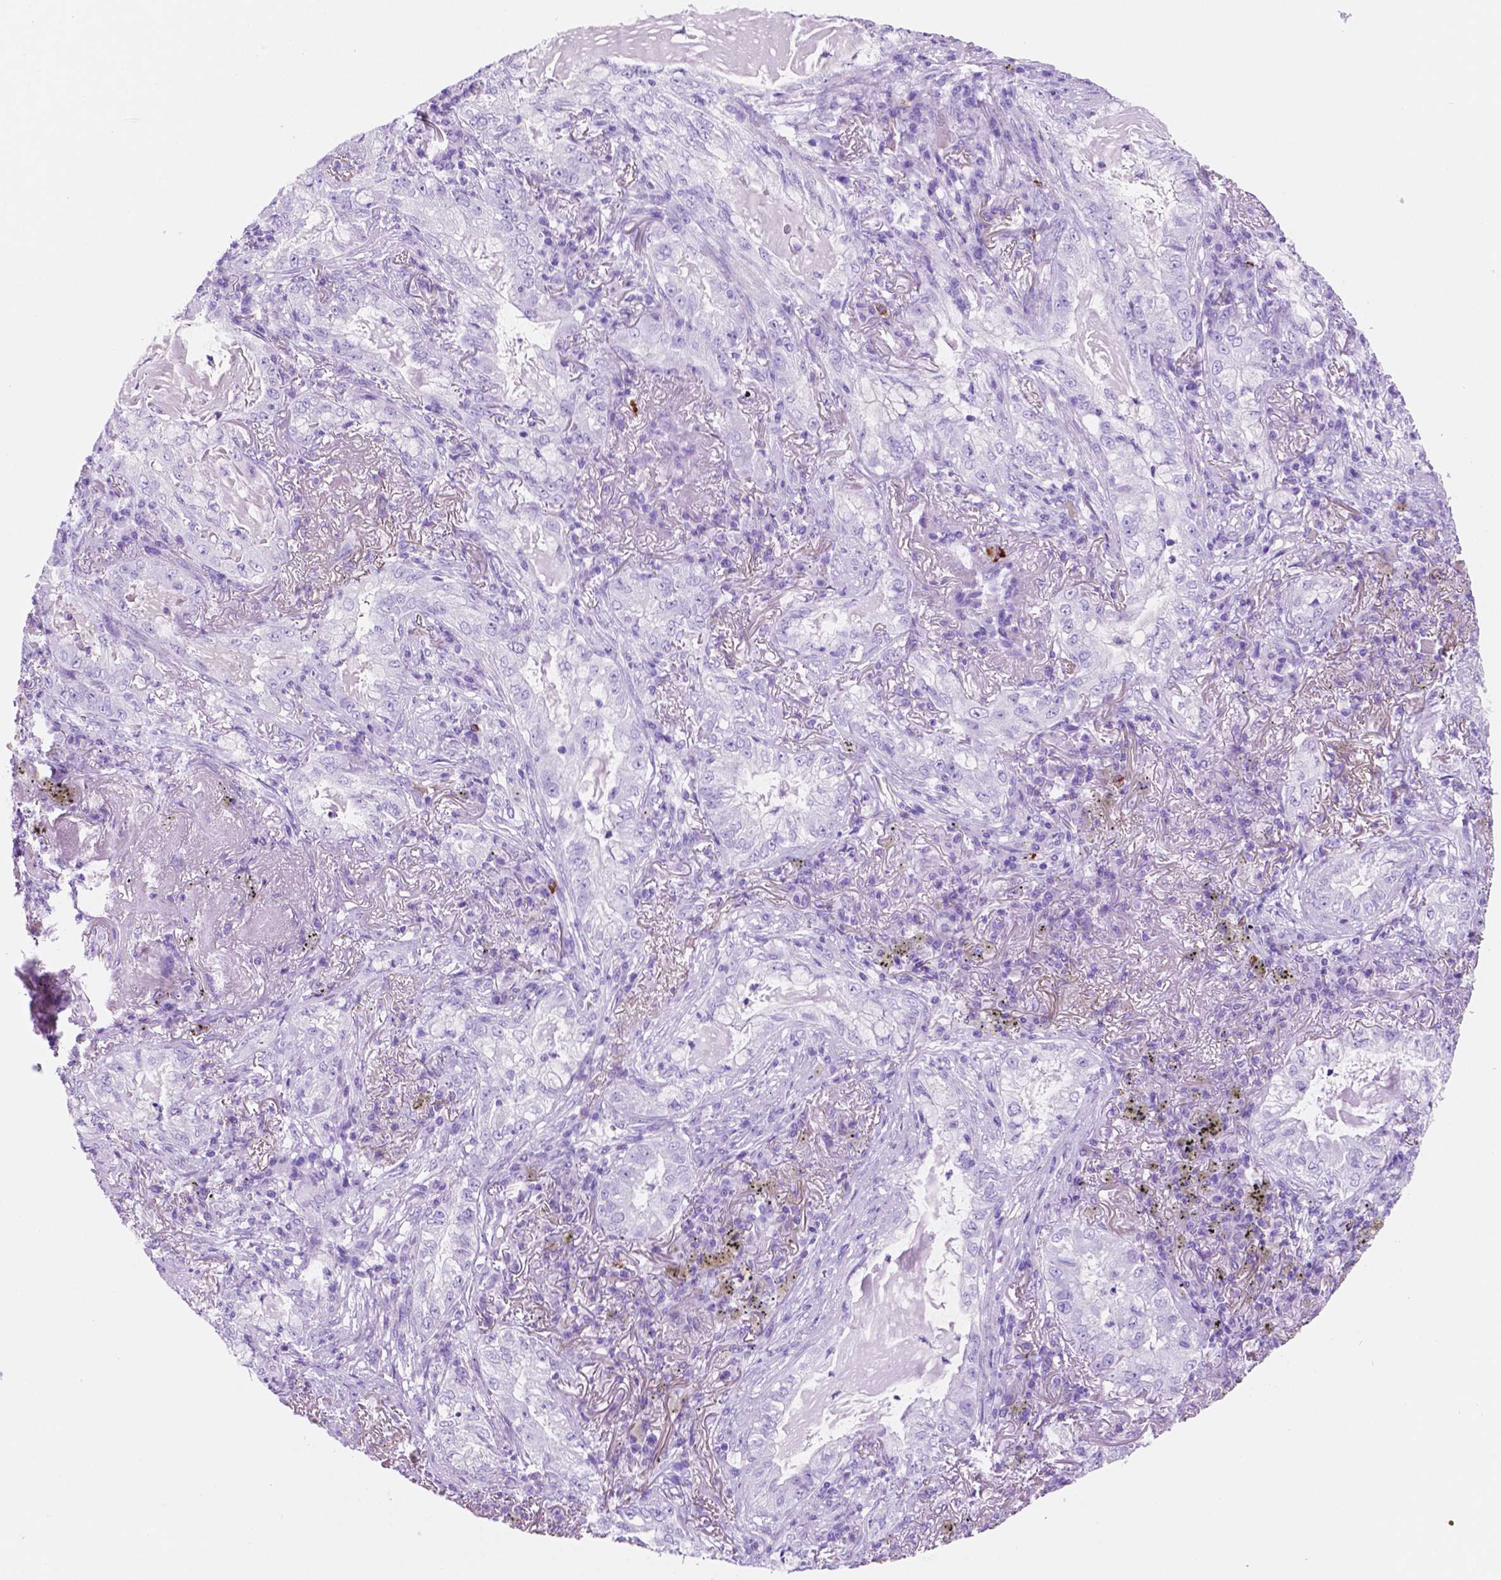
{"staining": {"intensity": "negative", "quantity": "none", "location": "none"}, "tissue": "lung cancer", "cell_type": "Tumor cells", "image_type": "cancer", "snomed": [{"axis": "morphology", "description": "Adenocarcinoma, NOS"}, {"axis": "topography", "description": "Lung"}], "caption": "Lung cancer (adenocarcinoma) stained for a protein using IHC exhibits no expression tumor cells.", "gene": "FOXB2", "patient": {"sex": "female", "age": 73}}